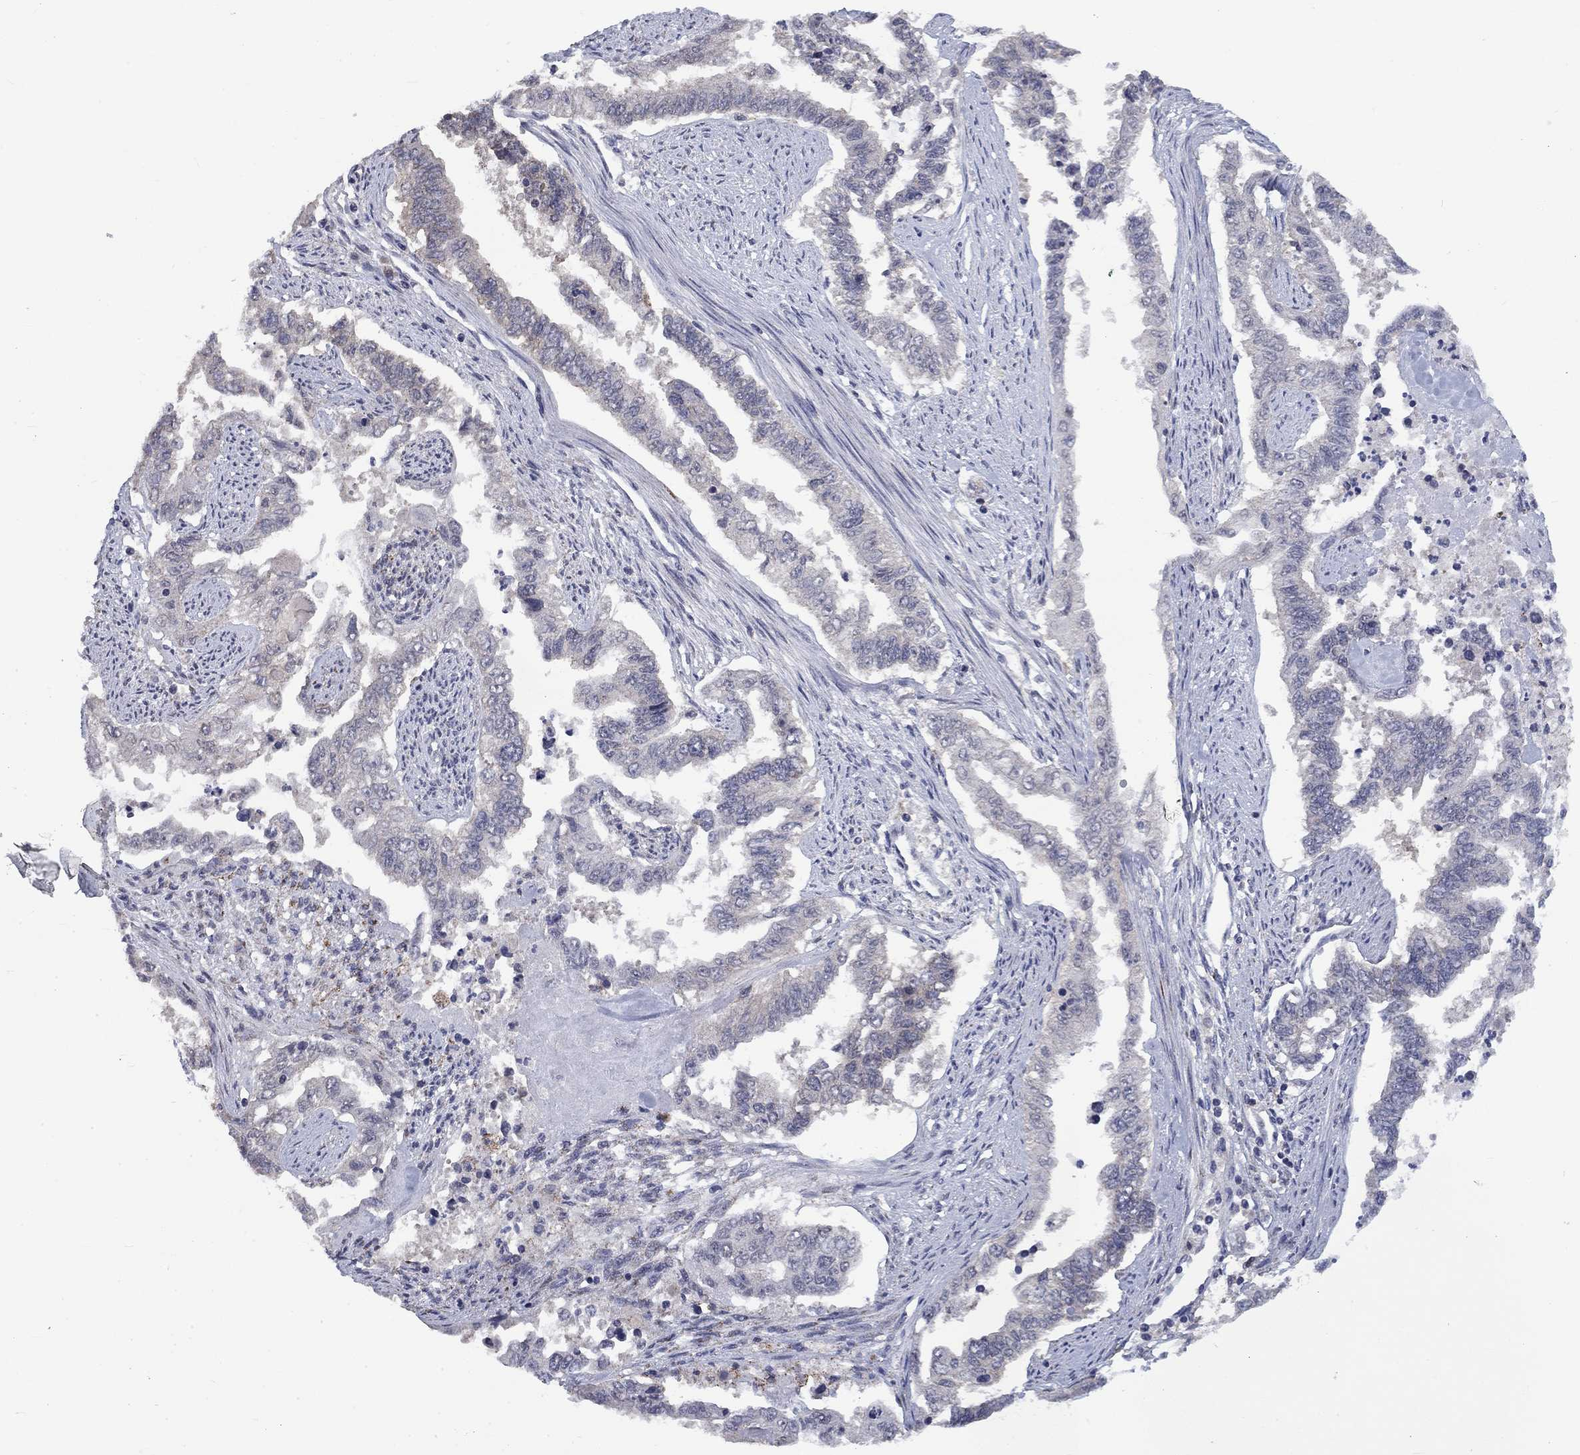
{"staining": {"intensity": "negative", "quantity": "none", "location": "none"}, "tissue": "endometrial cancer", "cell_type": "Tumor cells", "image_type": "cancer", "snomed": [{"axis": "morphology", "description": "Adenocarcinoma, NOS"}, {"axis": "topography", "description": "Uterus"}], "caption": "DAB immunohistochemical staining of human adenocarcinoma (endometrial) demonstrates no significant positivity in tumor cells.", "gene": "SPATA33", "patient": {"sex": "female", "age": 59}}